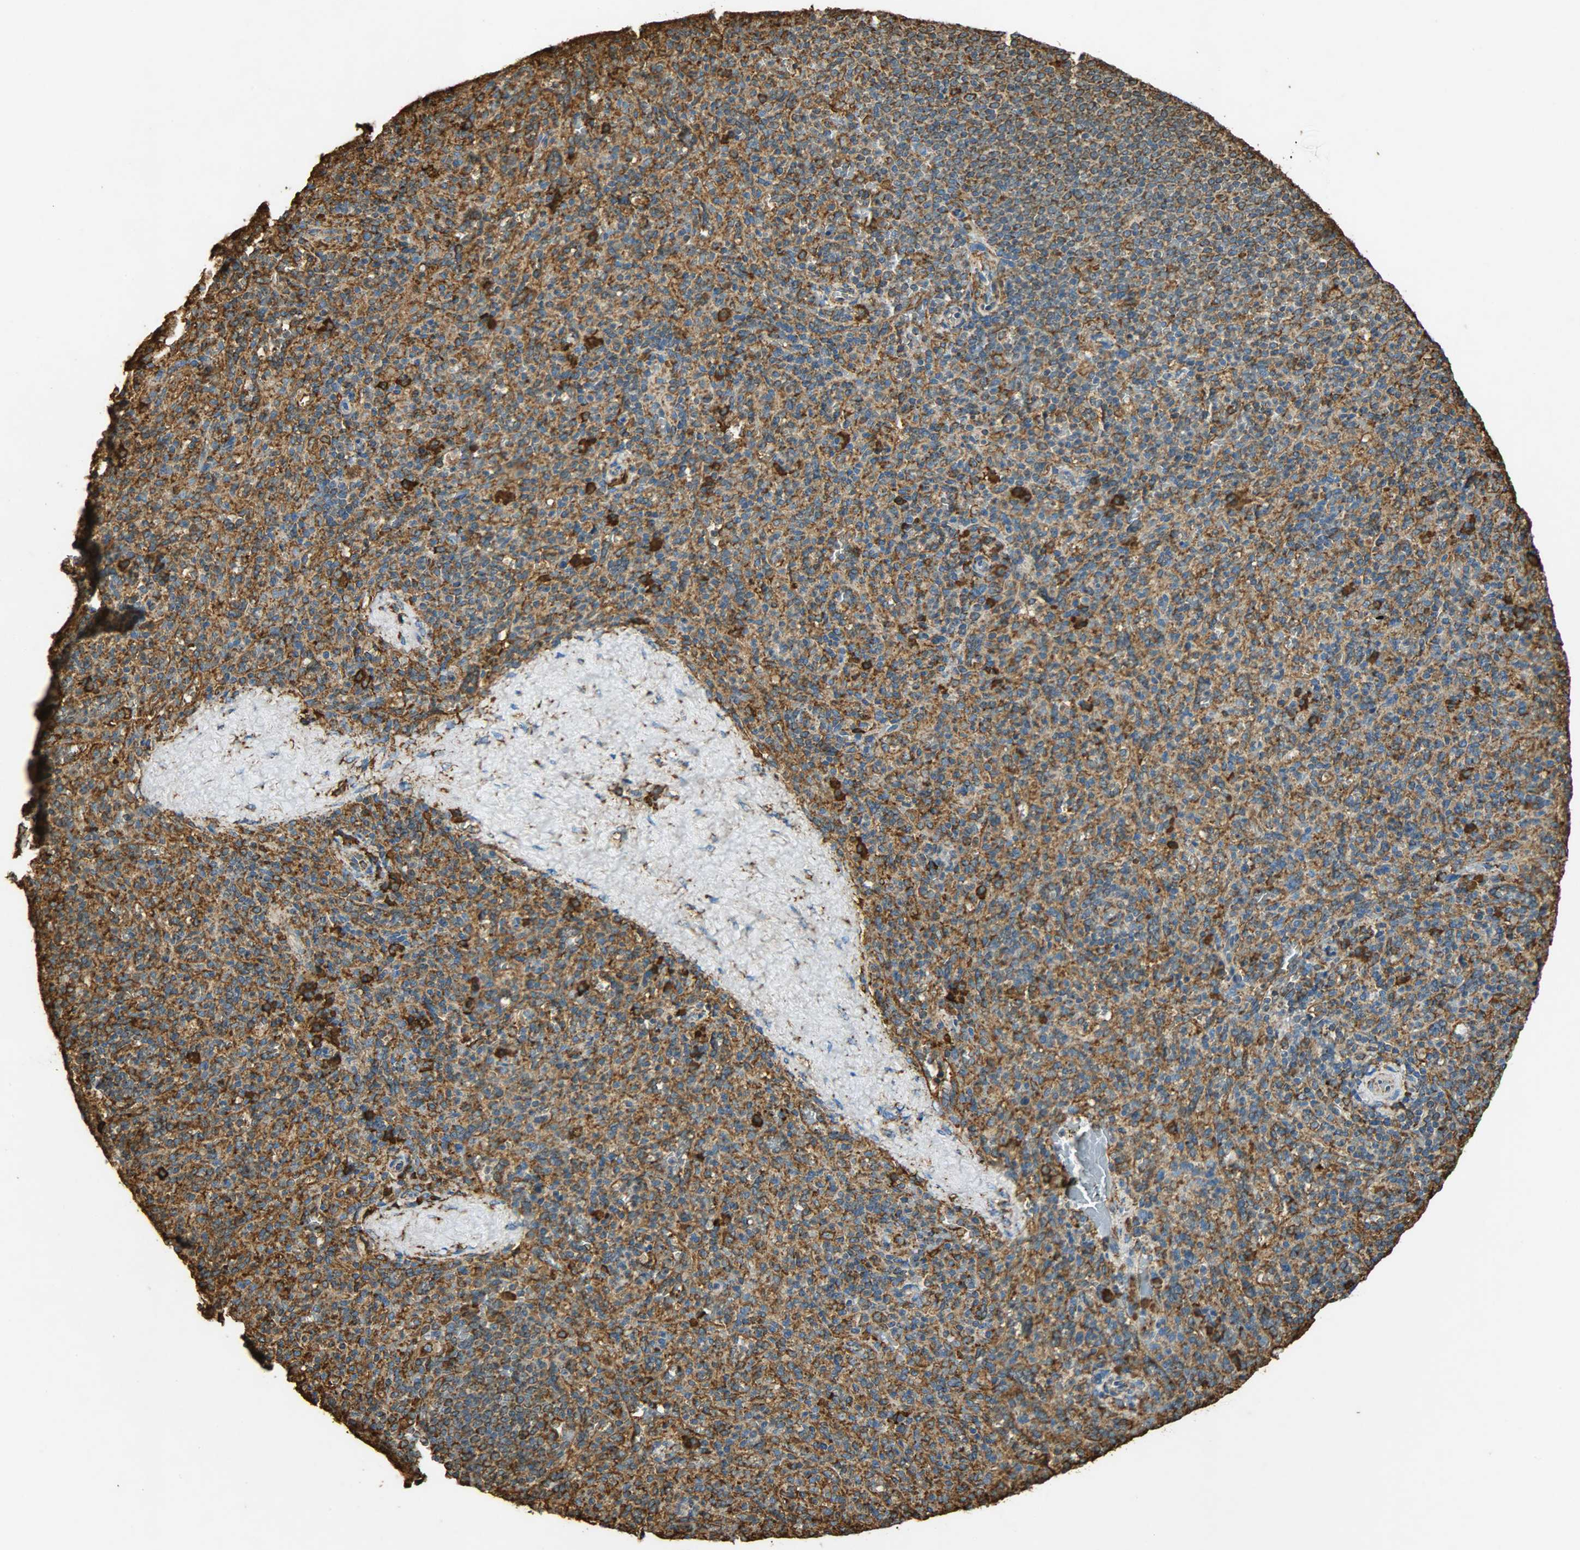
{"staining": {"intensity": "moderate", "quantity": ">75%", "location": "cytoplasmic/membranous"}, "tissue": "spleen", "cell_type": "Cells in red pulp", "image_type": "normal", "snomed": [{"axis": "morphology", "description": "Normal tissue, NOS"}, {"axis": "topography", "description": "Spleen"}], "caption": "Immunohistochemistry (IHC) (DAB) staining of unremarkable spleen displays moderate cytoplasmic/membranous protein positivity in approximately >75% of cells in red pulp.", "gene": "HSP90B1", "patient": {"sex": "male", "age": 36}}